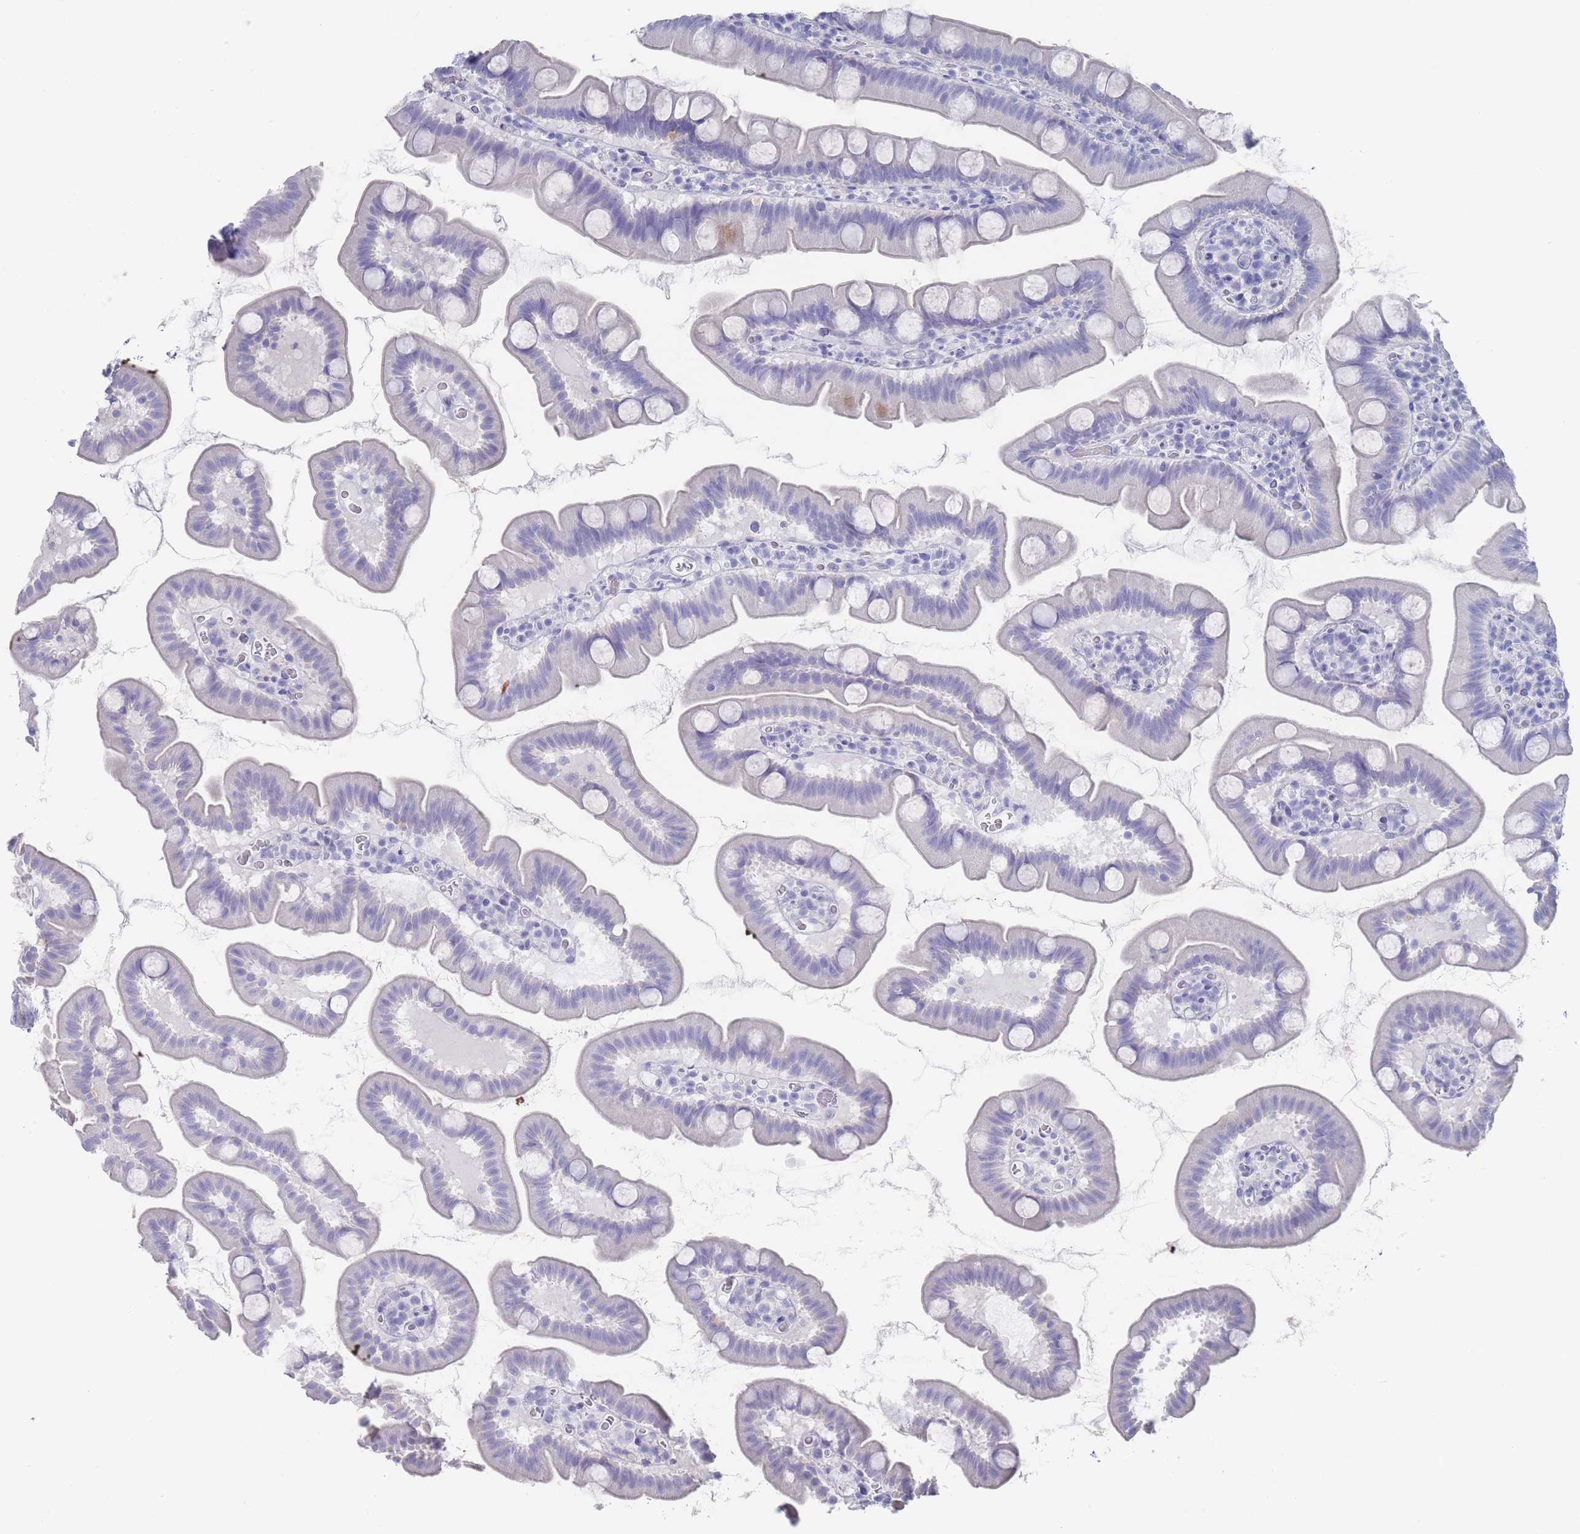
{"staining": {"intensity": "negative", "quantity": "none", "location": "none"}, "tissue": "small intestine", "cell_type": "Glandular cells", "image_type": "normal", "snomed": [{"axis": "morphology", "description": "Normal tissue, NOS"}, {"axis": "topography", "description": "Small intestine"}], "caption": "Glandular cells show no significant protein expression in normal small intestine. Nuclei are stained in blue.", "gene": "RAB2B", "patient": {"sex": "female", "age": 68}}